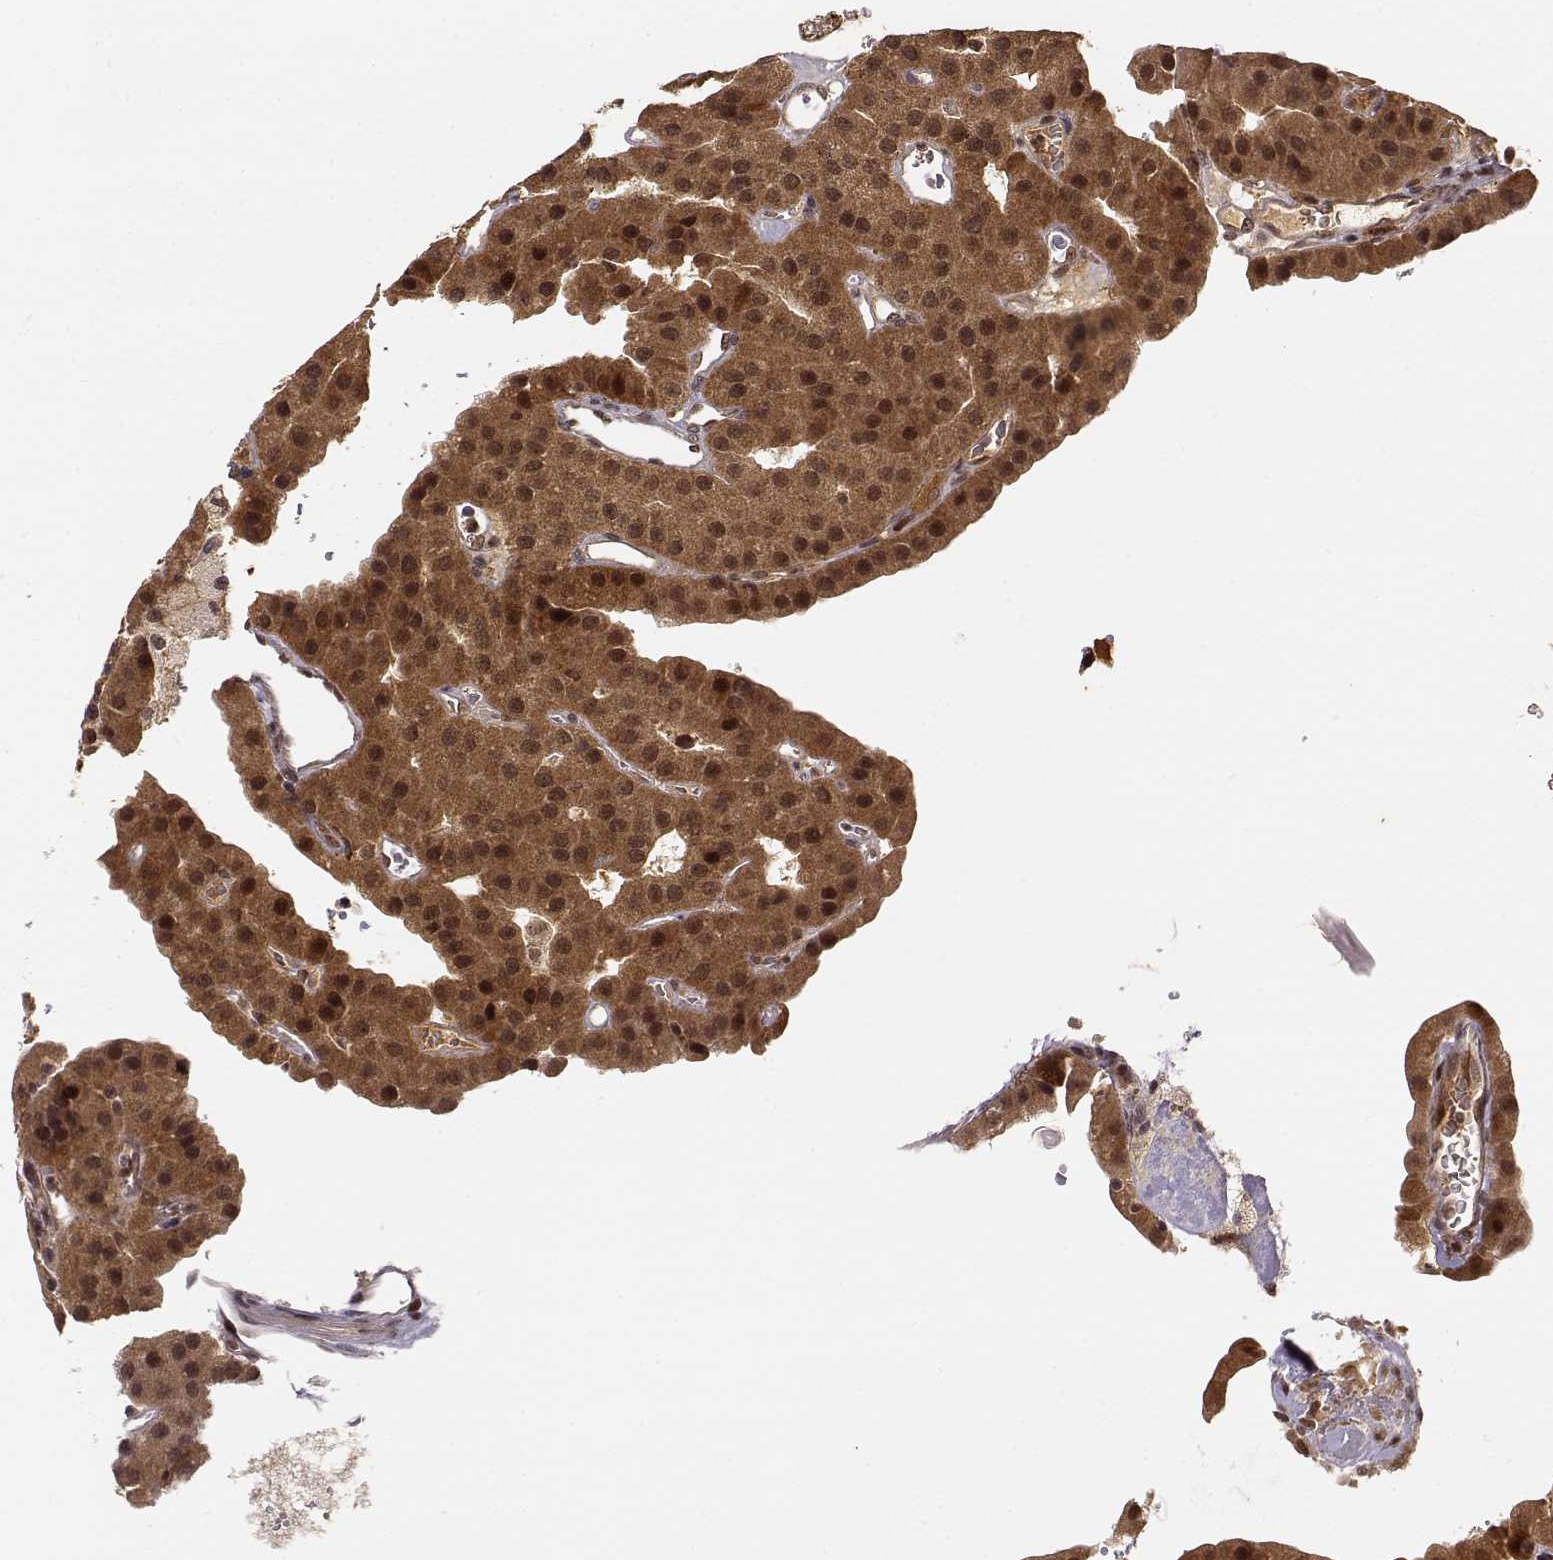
{"staining": {"intensity": "strong", "quantity": ">75%", "location": "cytoplasmic/membranous,nuclear"}, "tissue": "parathyroid gland", "cell_type": "Glandular cells", "image_type": "normal", "snomed": [{"axis": "morphology", "description": "Normal tissue, NOS"}, {"axis": "morphology", "description": "Adenoma, NOS"}, {"axis": "topography", "description": "Parathyroid gland"}], "caption": "Immunohistochemistry (DAB) staining of normal human parathyroid gland demonstrates strong cytoplasmic/membranous,nuclear protein positivity in about >75% of glandular cells. (Stains: DAB (3,3'-diaminobenzidine) in brown, nuclei in blue, Microscopy: brightfield microscopy at high magnification).", "gene": "MAEA", "patient": {"sex": "female", "age": 86}}